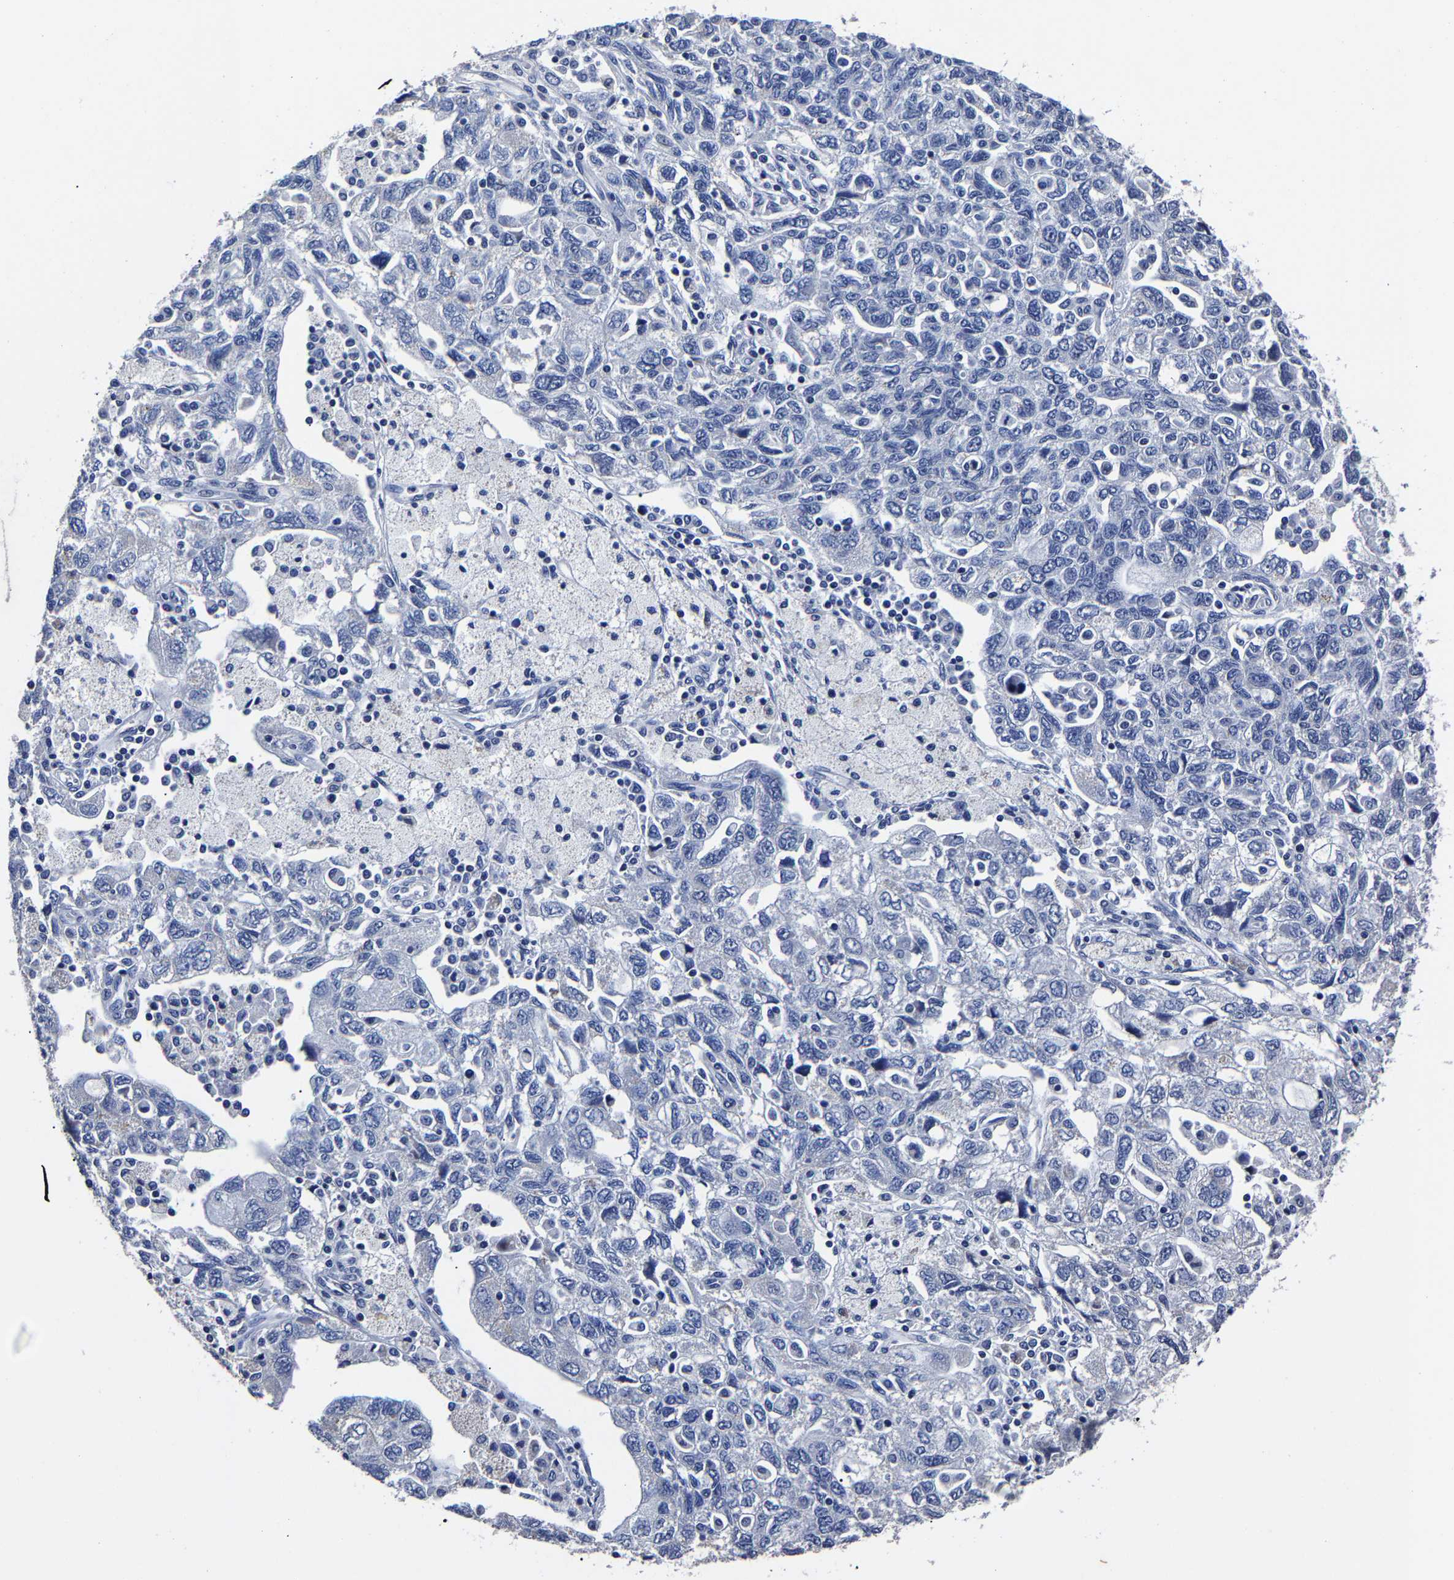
{"staining": {"intensity": "negative", "quantity": "none", "location": "none"}, "tissue": "ovarian cancer", "cell_type": "Tumor cells", "image_type": "cancer", "snomed": [{"axis": "morphology", "description": "Carcinoma, NOS"}, {"axis": "morphology", "description": "Cystadenocarcinoma, serous, NOS"}, {"axis": "topography", "description": "Ovary"}], "caption": "Protein analysis of ovarian serous cystadenocarcinoma shows no significant staining in tumor cells.", "gene": "AKAP4", "patient": {"sex": "female", "age": 69}}